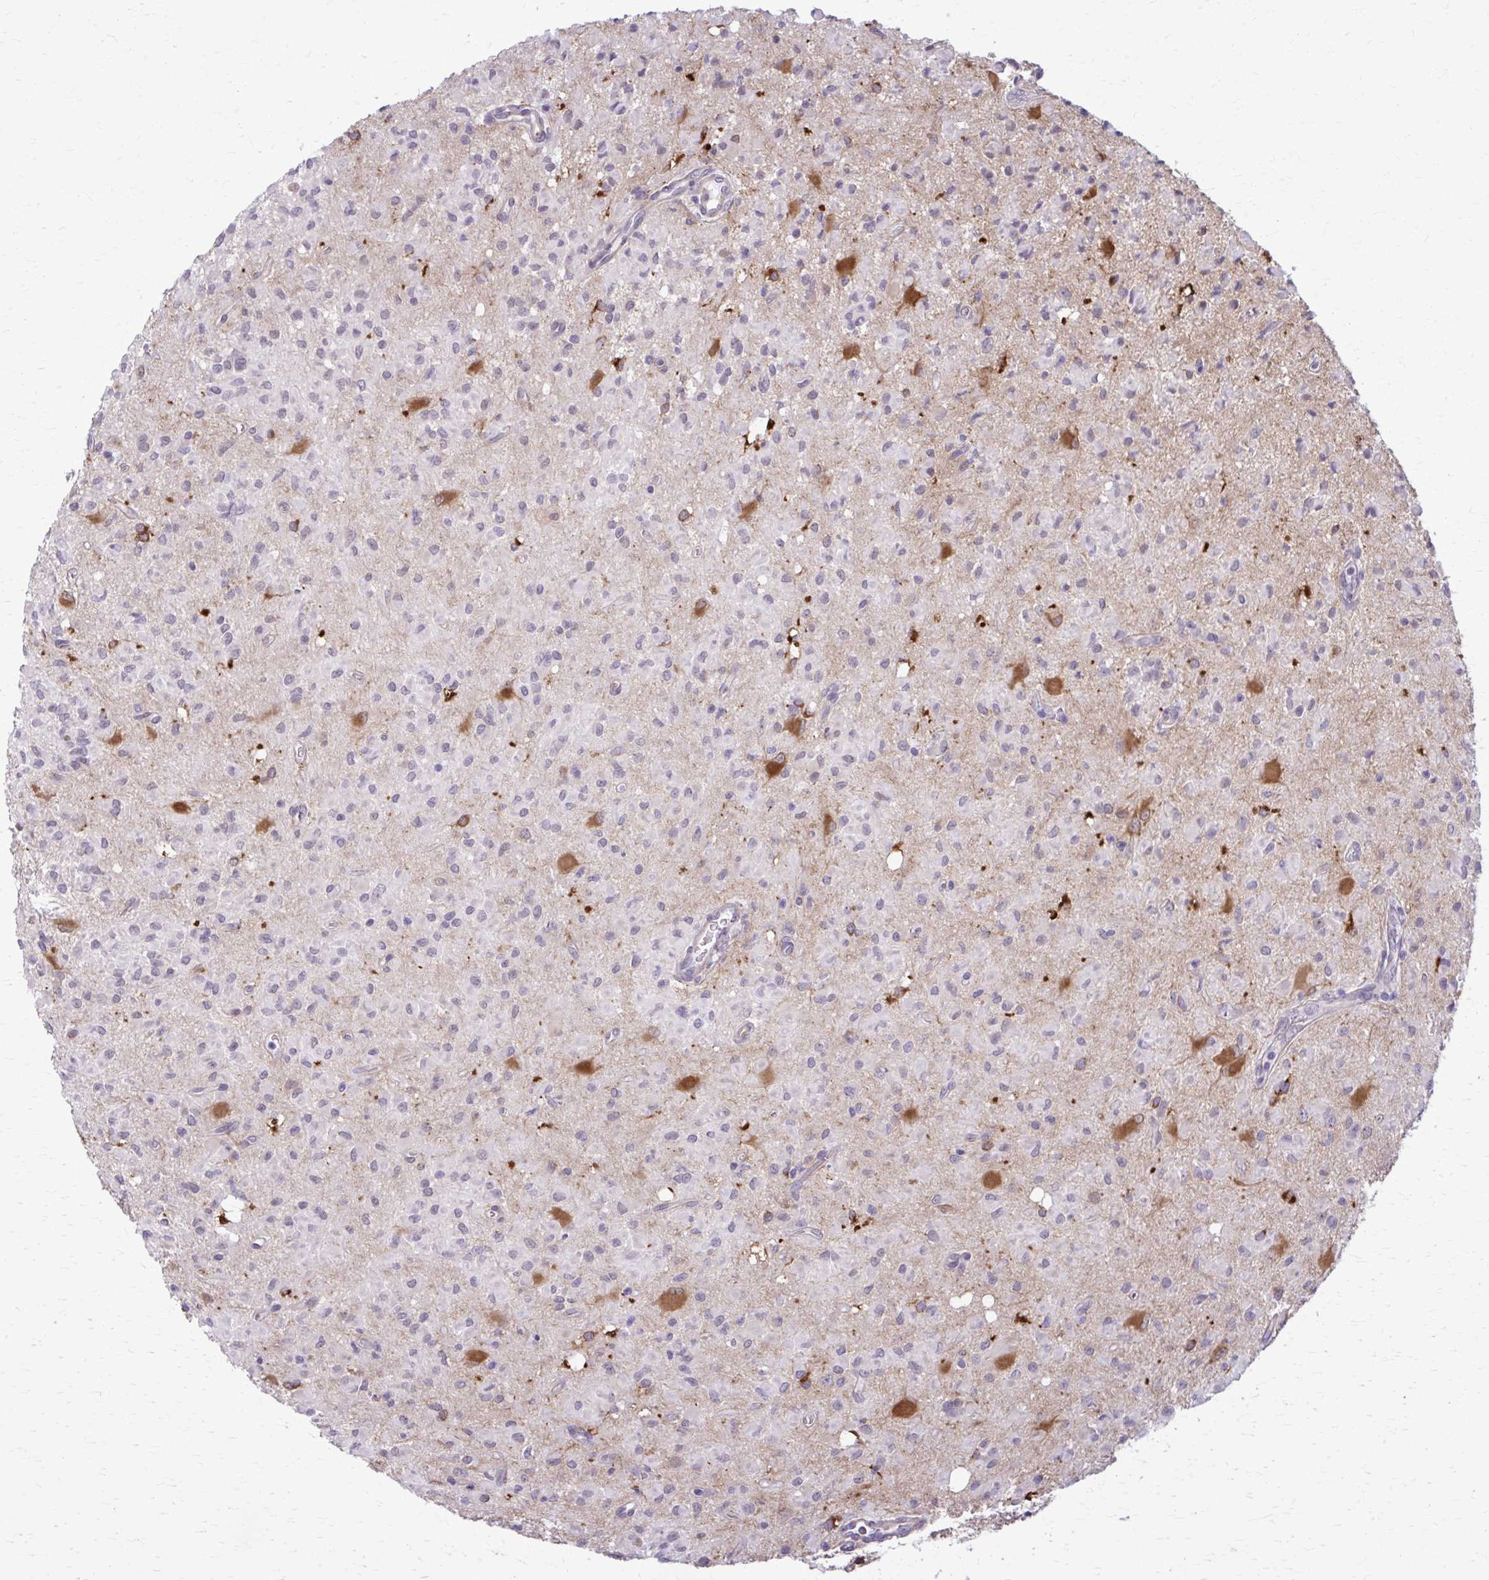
{"staining": {"intensity": "strong", "quantity": "<25%", "location": "cytoplasmic/membranous"}, "tissue": "glioma", "cell_type": "Tumor cells", "image_type": "cancer", "snomed": [{"axis": "morphology", "description": "Glioma, malignant, Low grade"}, {"axis": "topography", "description": "Brain"}], "caption": "Glioma stained with a protein marker exhibits strong staining in tumor cells.", "gene": "NUMBL", "patient": {"sex": "female", "age": 33}}